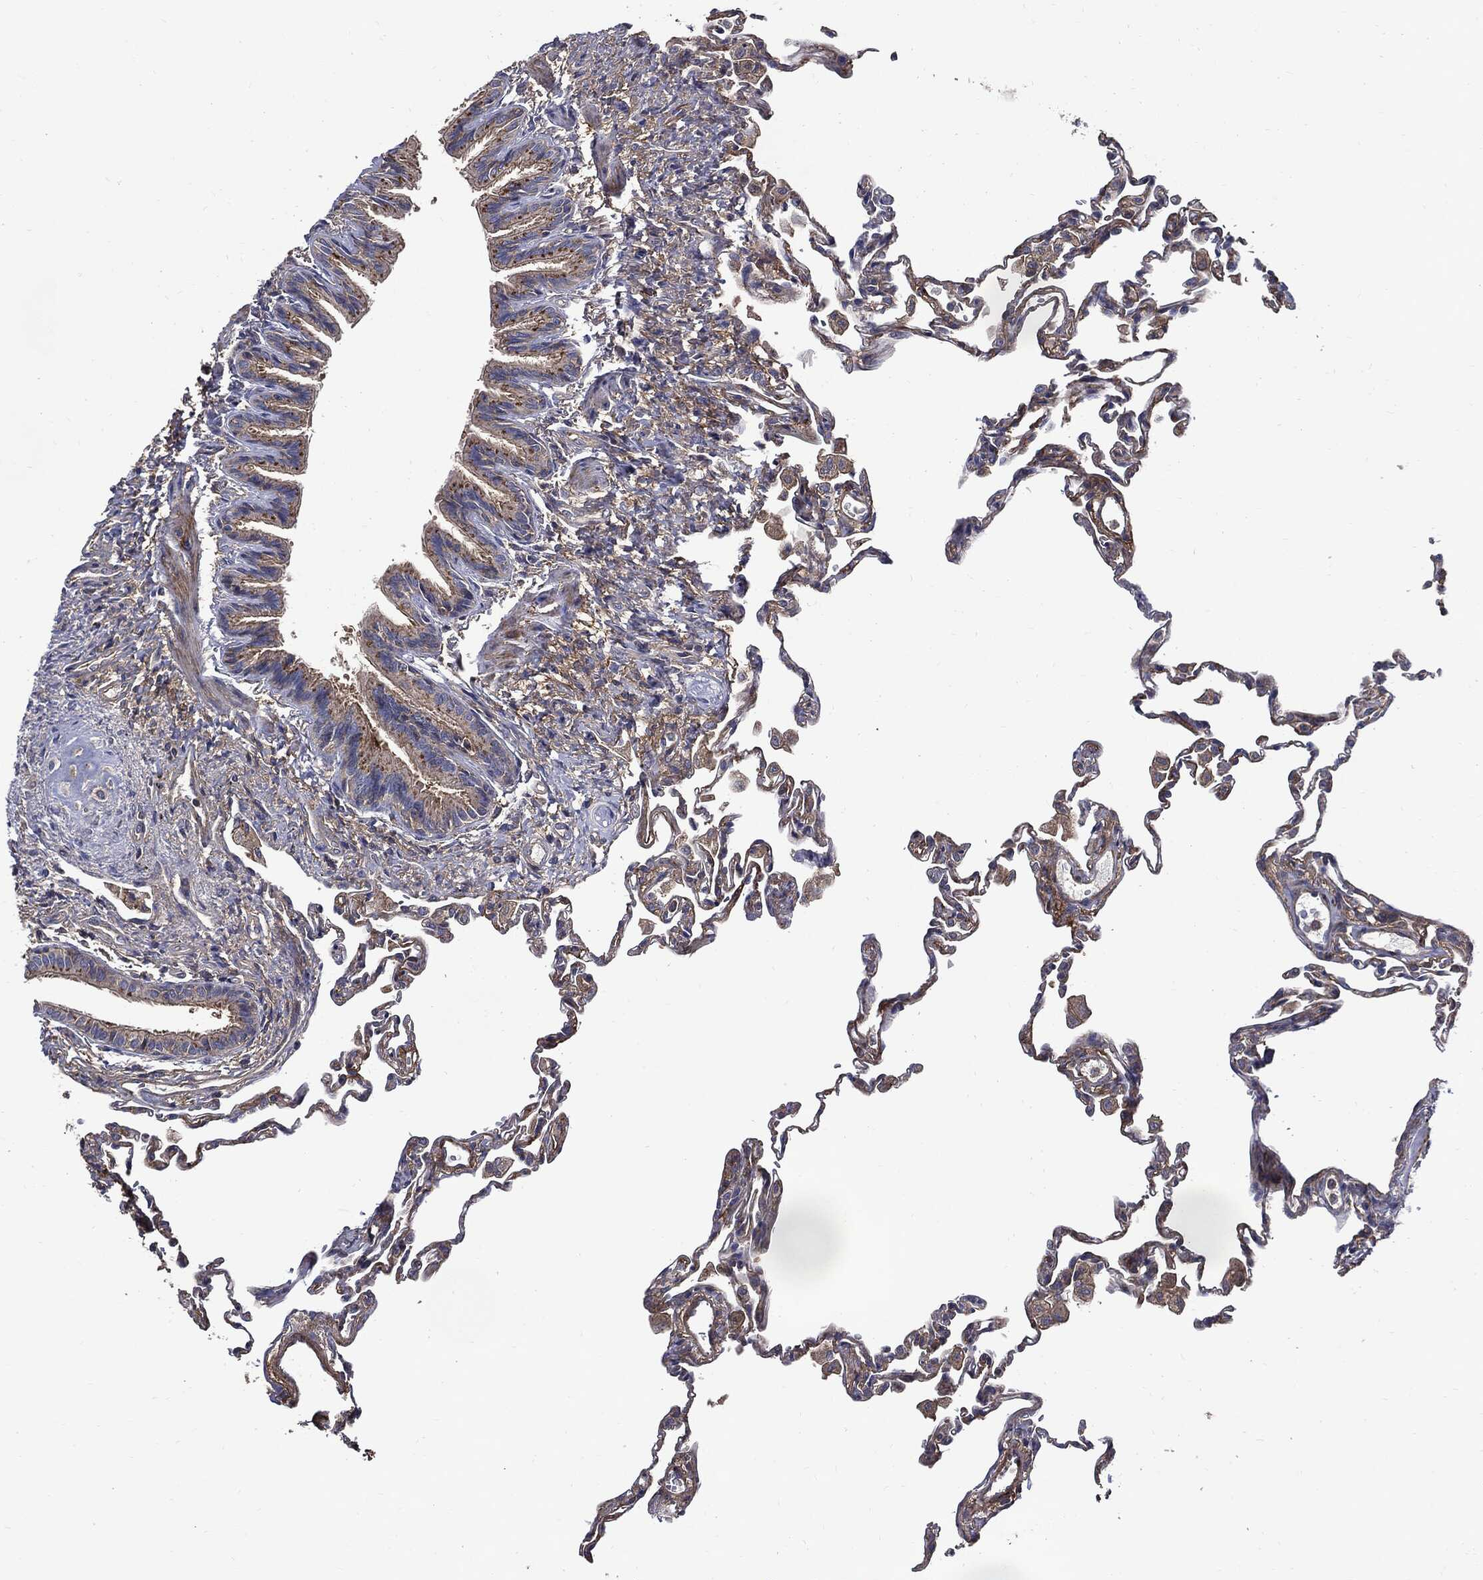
{"staining": {"intensity": "weak", "quantity": ">75%", "location": "cytoplasmic/membranous"}, "tissue": "lung", "cell_type": "Alveolar cells", "image_type": "normal", "snomed": [{"axis": "morphology", "description": "Normal tissue, NOS"}, {"axis": "topography", "description": "Lung"}], "caption": "Normal lung reveals weak cytoplasmic/membranous staining in about >75% of alveolar cells, visualized by immunohistochemistry. The staining was performed using DAB, with brown indicating positive protein expression. Nuclei are stained blue with hematoxylin.", "gene": "PDCD6IP", "patient": {"sex": "female", "age": 57}}